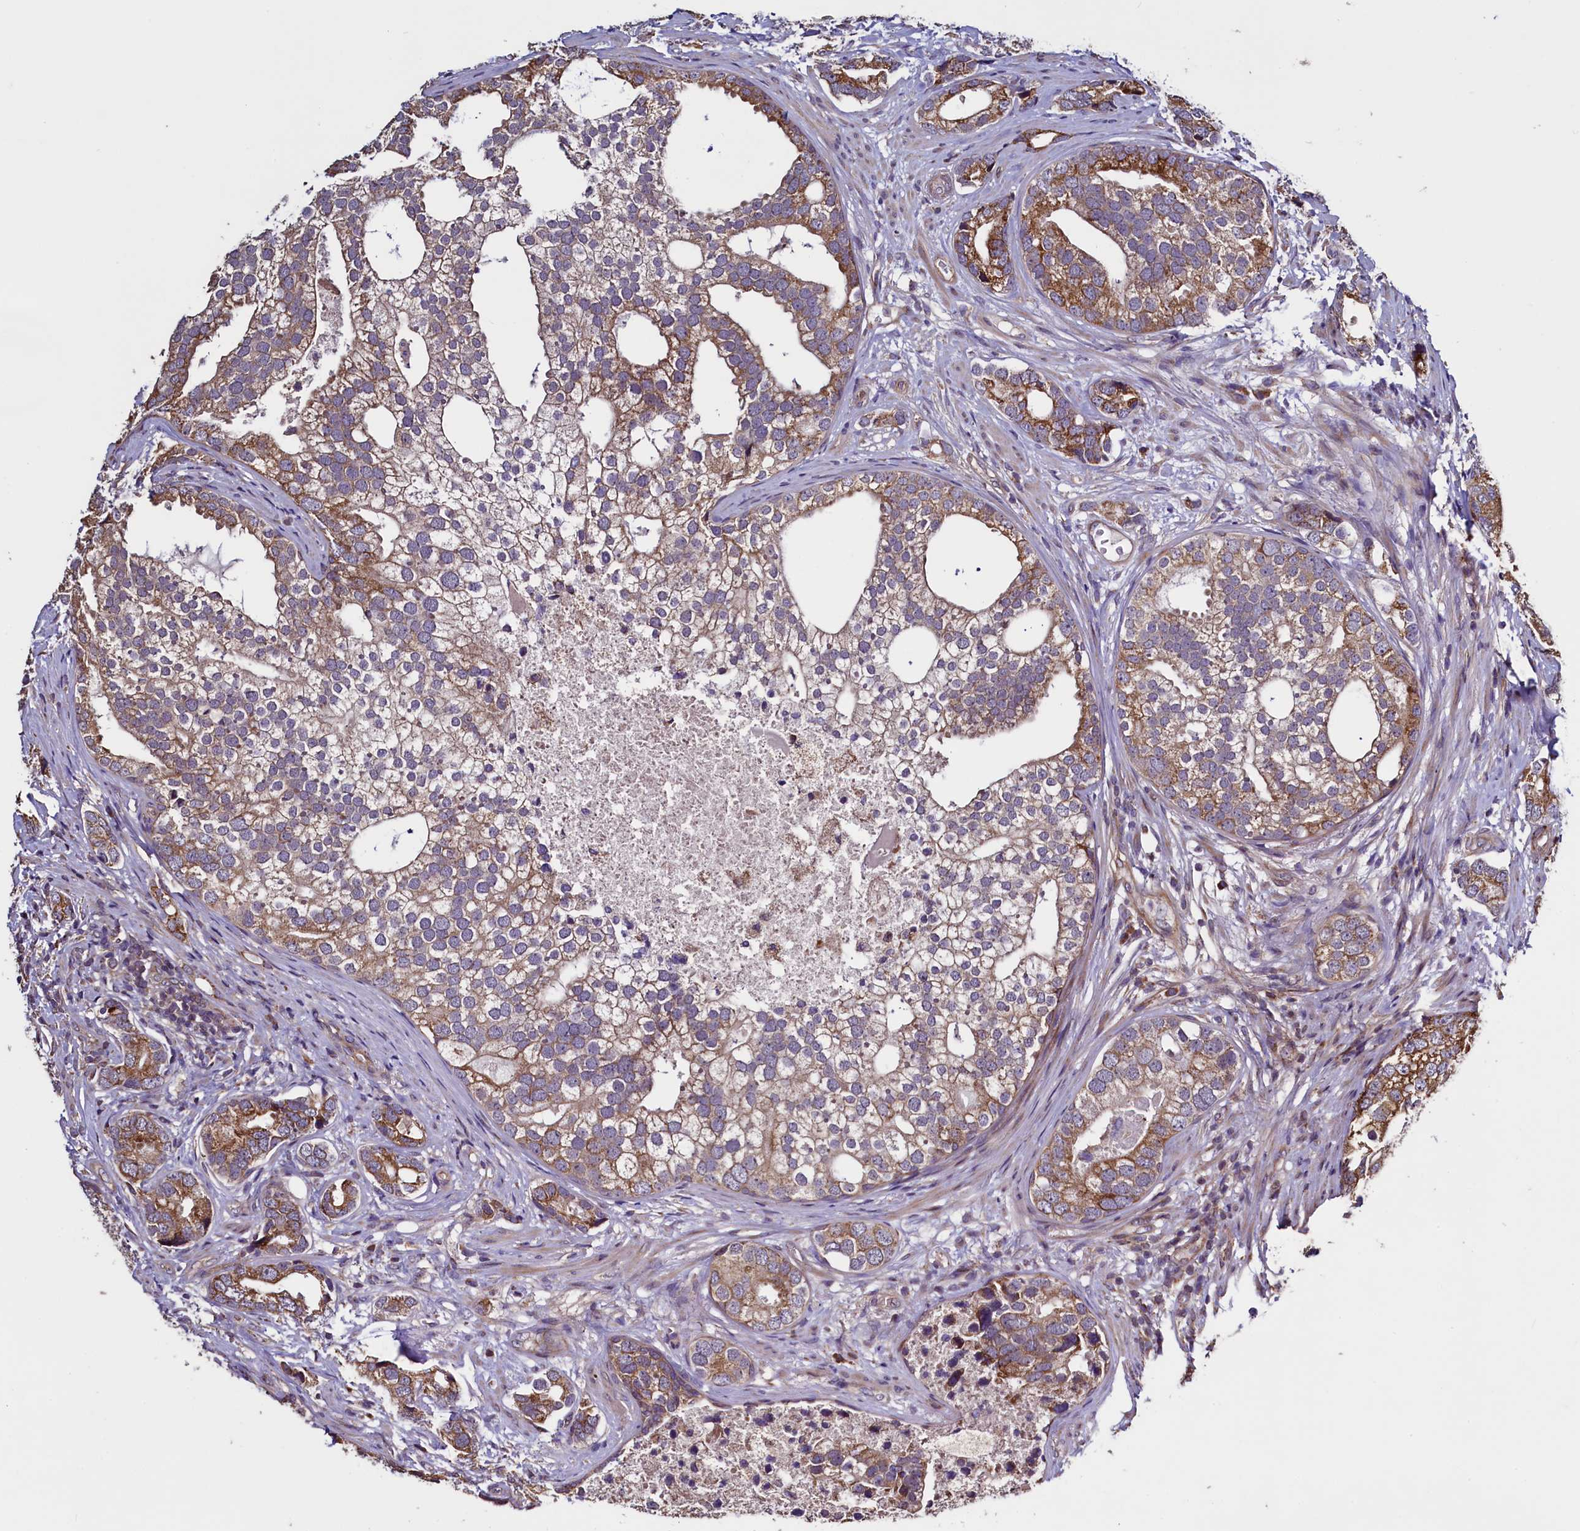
{"staining": {"intensity": "moderate", "quantity": "25%-75%", "location": "cytoplasmic/membranous"}, "tissue": "prostate cancer", "cell_type": "Tumor cells", "image_type": "cancer", "snomed": [{"axis": "morphology", "description": "Adenocarcinoma, High grade"}, {"axis": "topography", "description": "Prostate"}], "caption": "This is an image of IHC staining of prostate cancer (adenocarcinoma (high-grade)), which shows moderate staining in the cytoplasmic/membranous of tumor cells.", "gene": "RBFA", "patient": {"sex": "male", "age": 75}}